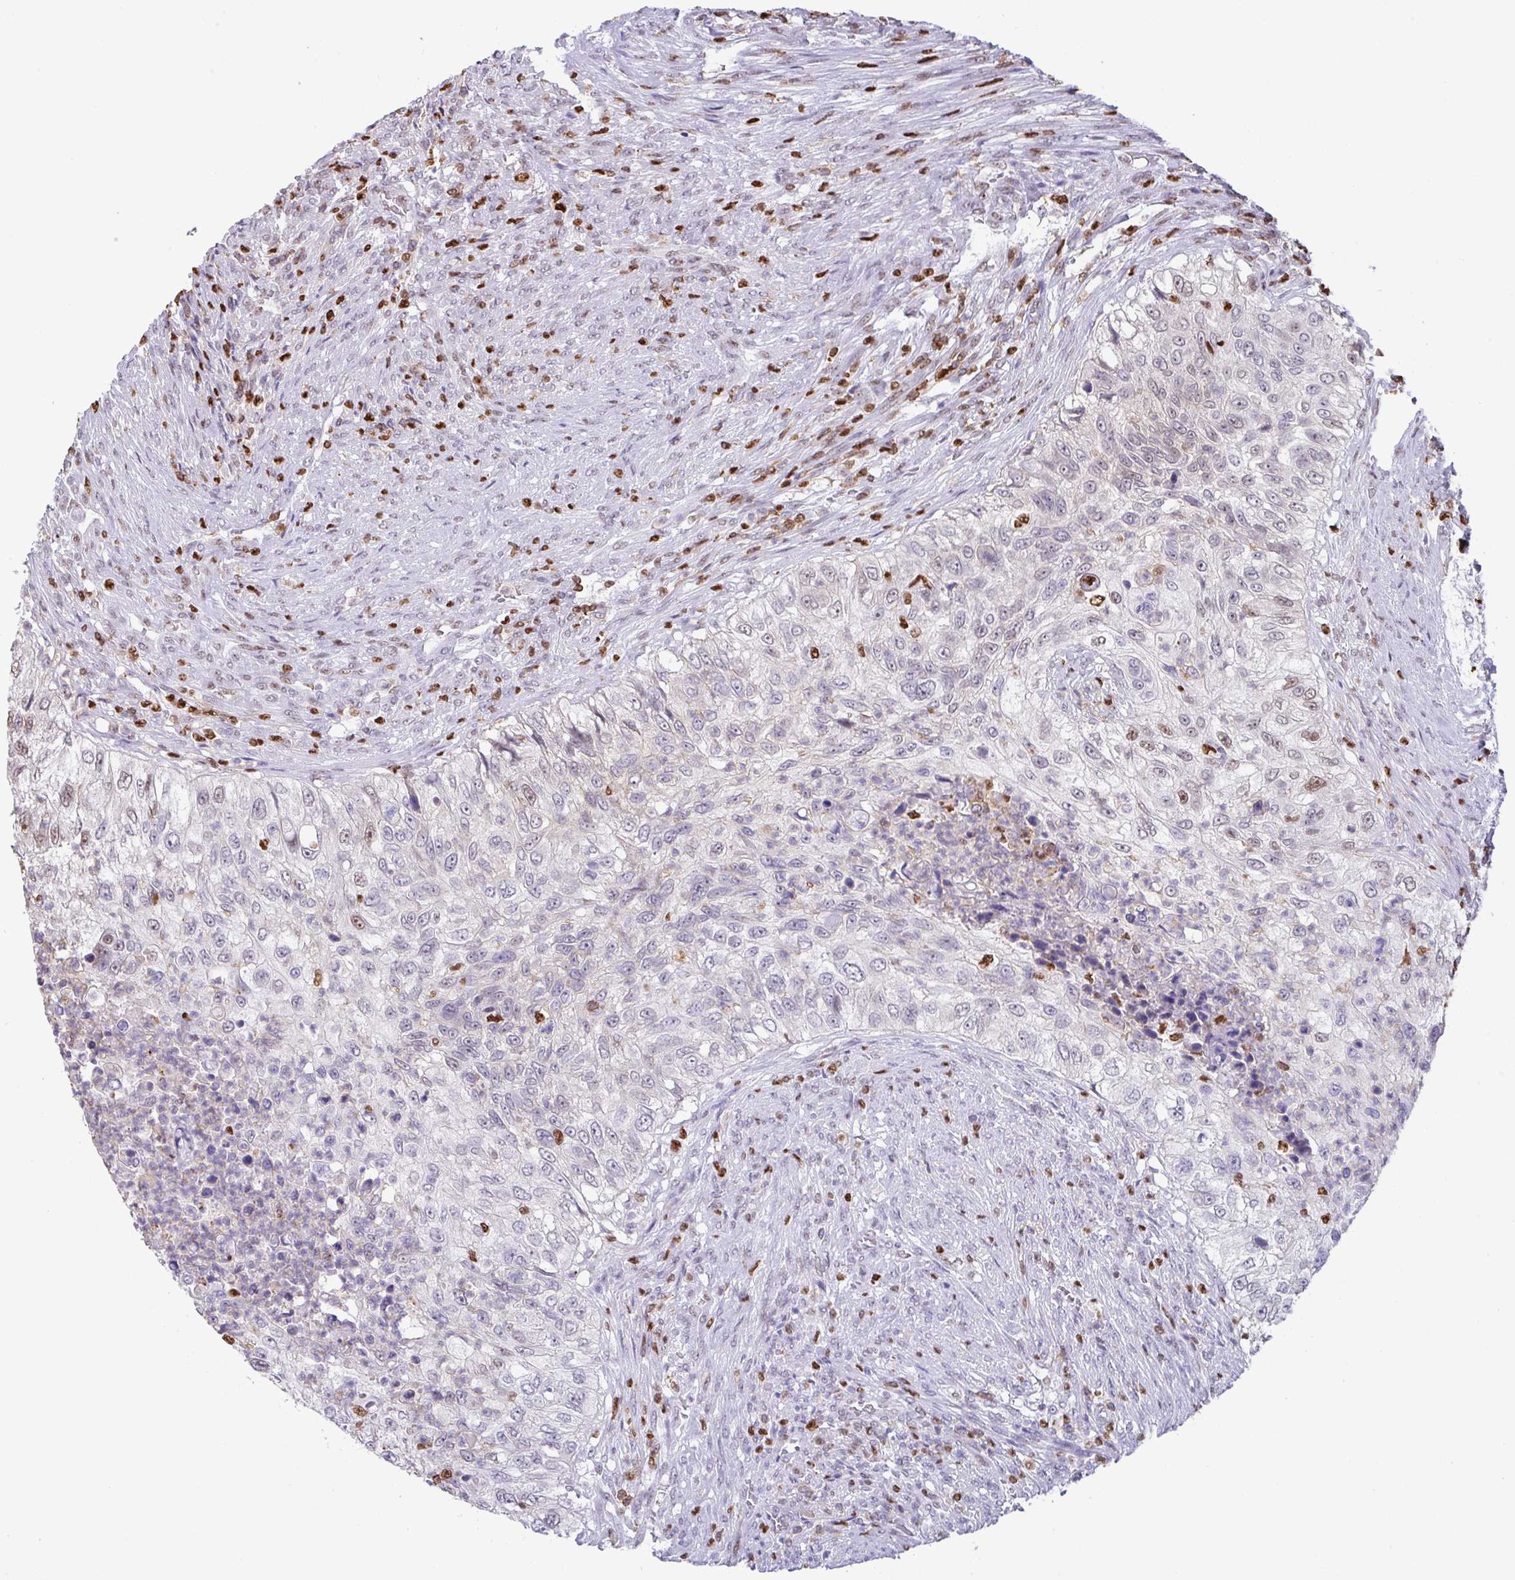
{"staining": {"intensity": "weak", "quantity": "<25%", "location": "nuclear"}, "tissue": "urothelial cancer", "cell_type": "Tumor cells", "image_type": "cancer", "snomed": [{"axis": "morphology", "description": "Urothelial carcinoma, High grade"}, {"axis": "topography", "description": "Urinary bladder"}], "caption": "An immunohistochemistry image of high-grade urothelial carcinoma is shown. There is no staining in tumor cells of high-grade urothelial carcinoma.", "gene": "BTBD10", "patient": {"sex": "female", "age": 60}}